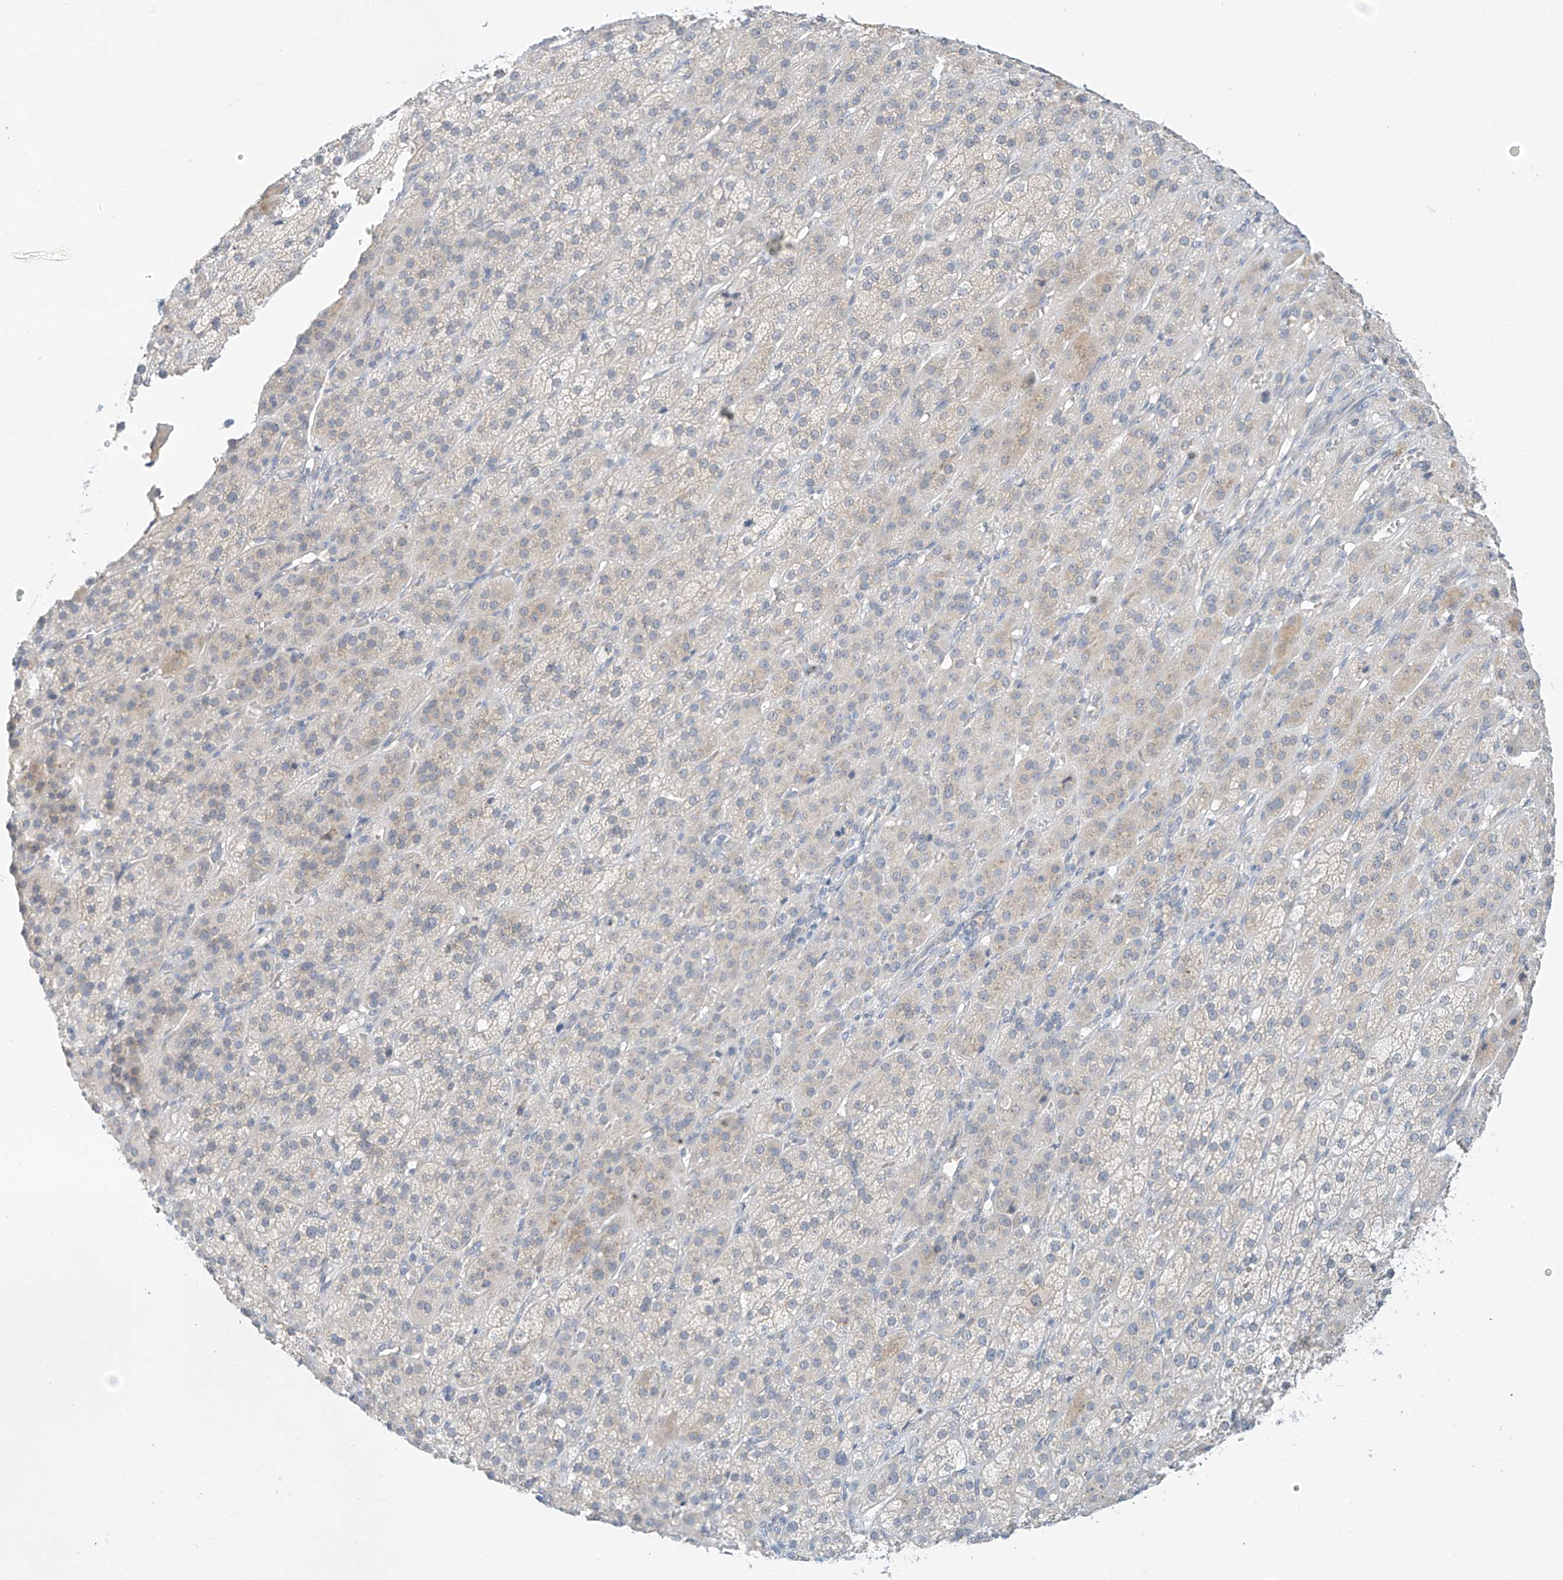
{"staining": {"intensity": "negative", "quantity": "none", "location": "none"}, "tissue": "adrenal gland", "cell_type": "Glandular cells", "image_type": "normal", "snomed": [{"axis": "morphology", "description": "Normal tissue, NOS"}, {"axis": "topography", "description": "Adrenal gland"}], "caption": "An image of human adrenal gland is negative for staining in glandular cells. The staining is performed using DAB (3,3'-diaminobenzidine) brown chromogen with nuclei counter-stained in using hematoxylin.", "gene": "C2orf42", "patient": {"sex": "female", "age": 57}}